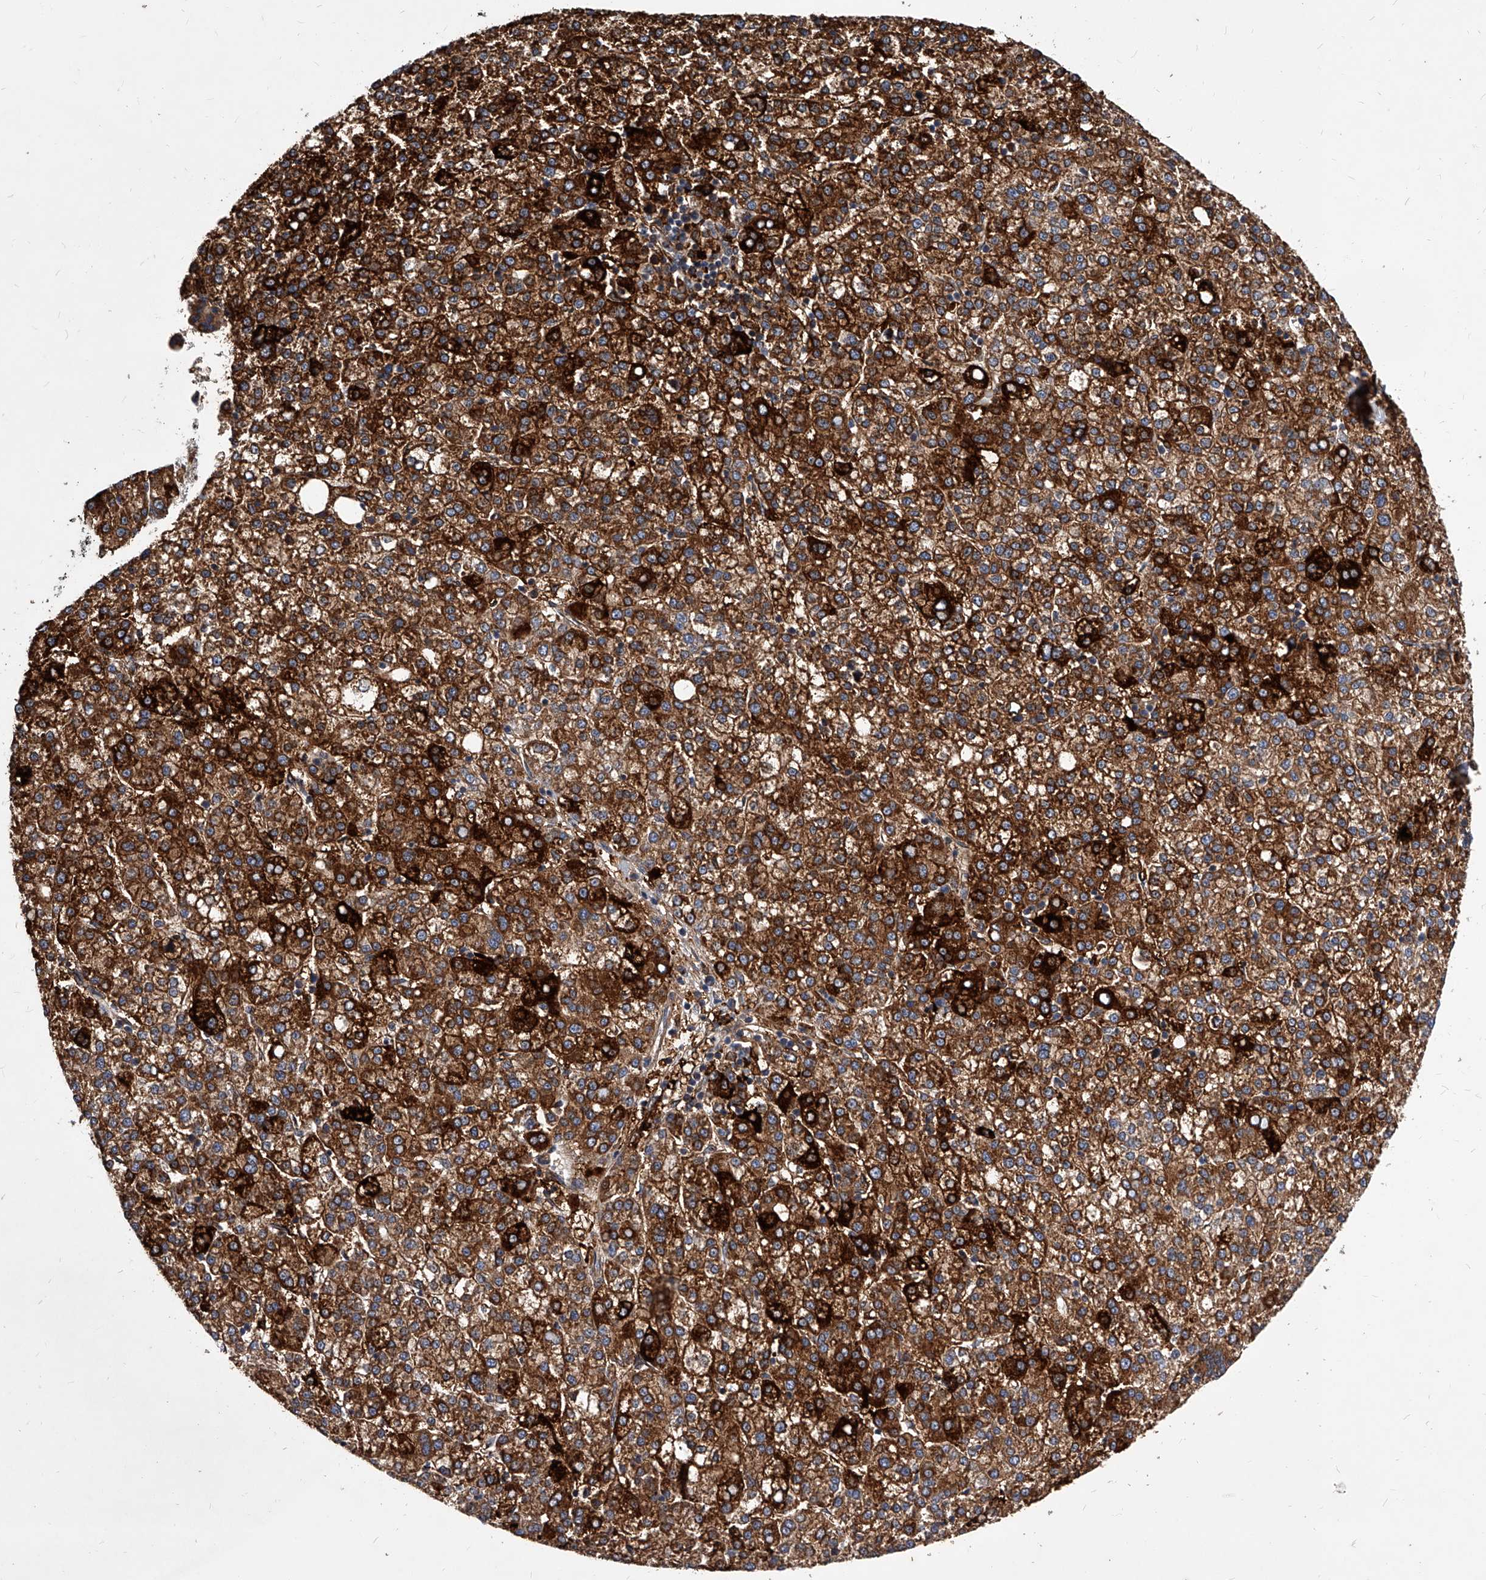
{"staining": {"intensity": "strong", "quantity": ">75%", "location": "cytoplasmic/membranous"}, "tissue": "liver cancer", "cell_type": "Tumor cells", "image_type": "cancer", "snomed": [{"axis": "morphology", "description": "Carcinoma, Hepatocellular, NOS"}, {"axis": "topography", "description": "Liver"}], "caption": "Strong cytoplasmic/membranous protein positivity is identified in about >75% of tumor cells in hepatocellular carcinoma (liver).", "gene": "SOBP", "patient": {"sex": "female", "age": 58}}